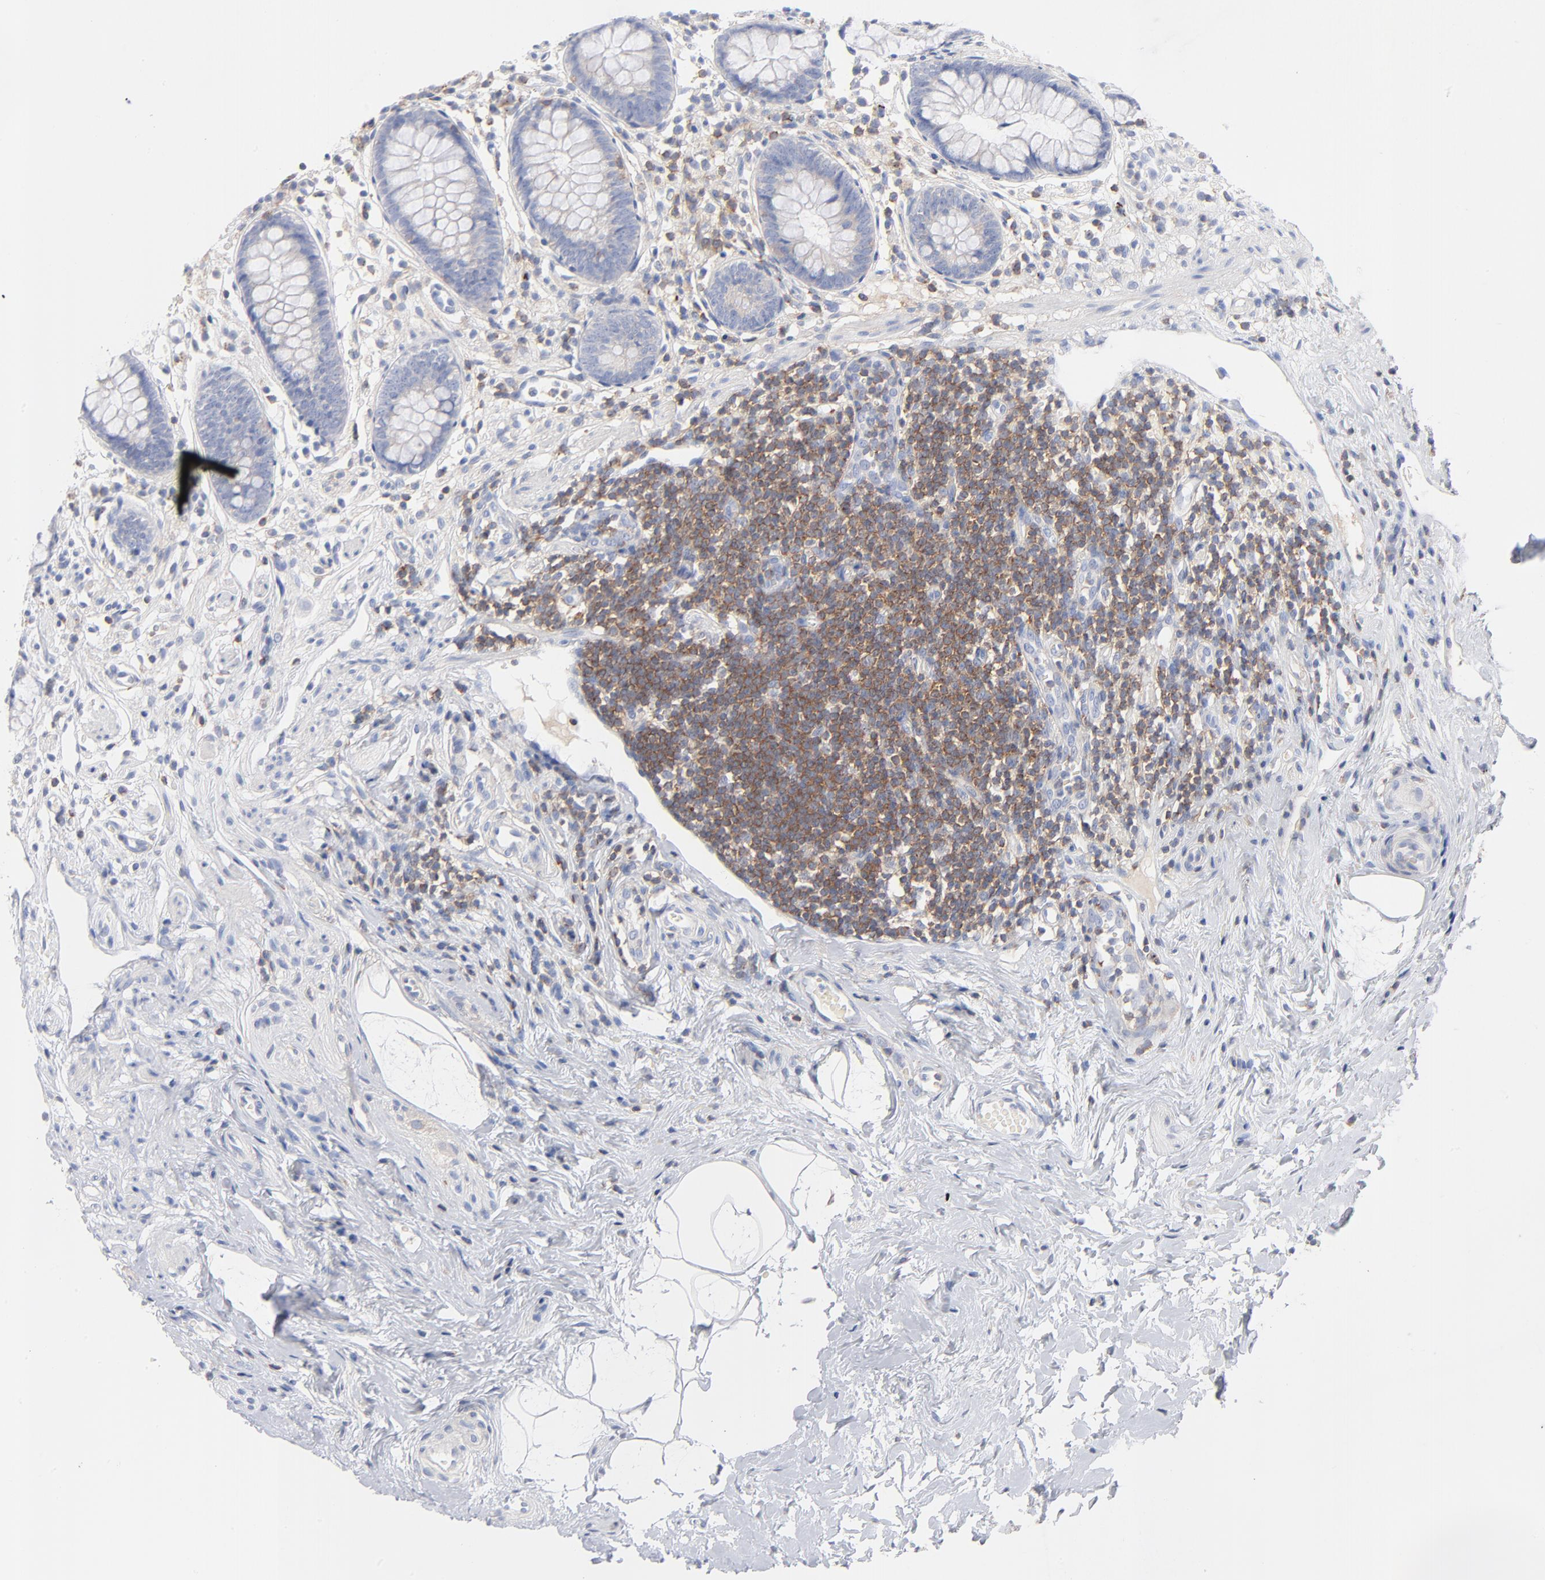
{"staining": {"intensity": "negative", "quantity": "none", "location": "none"}, "tissue": "appendix", "cell_type": "Glandular cells", "image_type": "normal", "snomed": [{"axis": "morphology", "description": "Normal tissue, NOS"}, {"axis": "topography", "description": "Appendix"}], "caption": "The IHC image has no significant expression in glandular cells of appendix.", "gene": "SEPTIN11", "patient": {"sex": "male", "age": 38}}